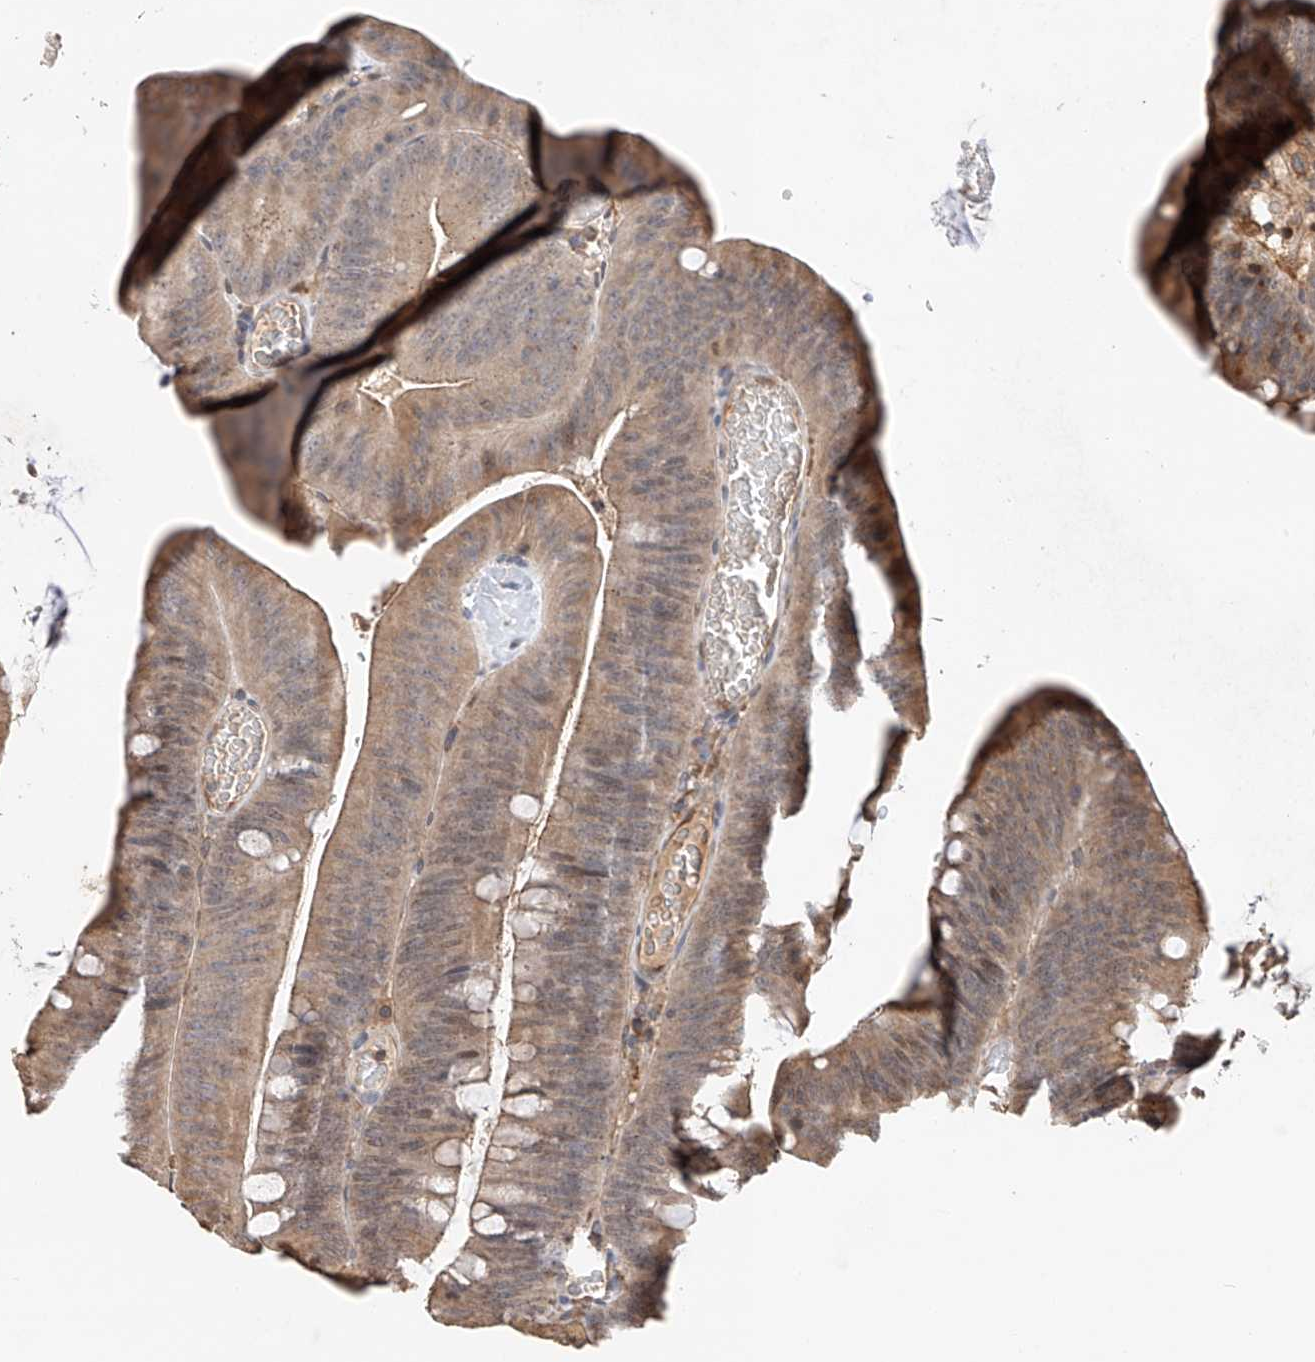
{"staining": {"intensity": "moderate", "quantity": ">75%", "location": "cytoplasmic/membranous,nuclear"}, "tissue": "colorectal cancer", "cell_type": "Tumor cells", "image_type": "cancer", "snomed": [{"axis": "morphology", "description": "Normal tissue, NOS"}, {"axis": "topography", "description": "Colon"}], "caption": "Immunohistochemical staining of colorectal cancer shows medium levels of moderate cytoplasmic/membranous and nuclear expression in approximately >75% of tumor cells. The staining is performed using DAB brown chromogen to label protein expression. The nuclei are counter-stained blue using hematoxylin.", "gene": "RILPL2", "patient": {"sex": "female", "age": 82}}